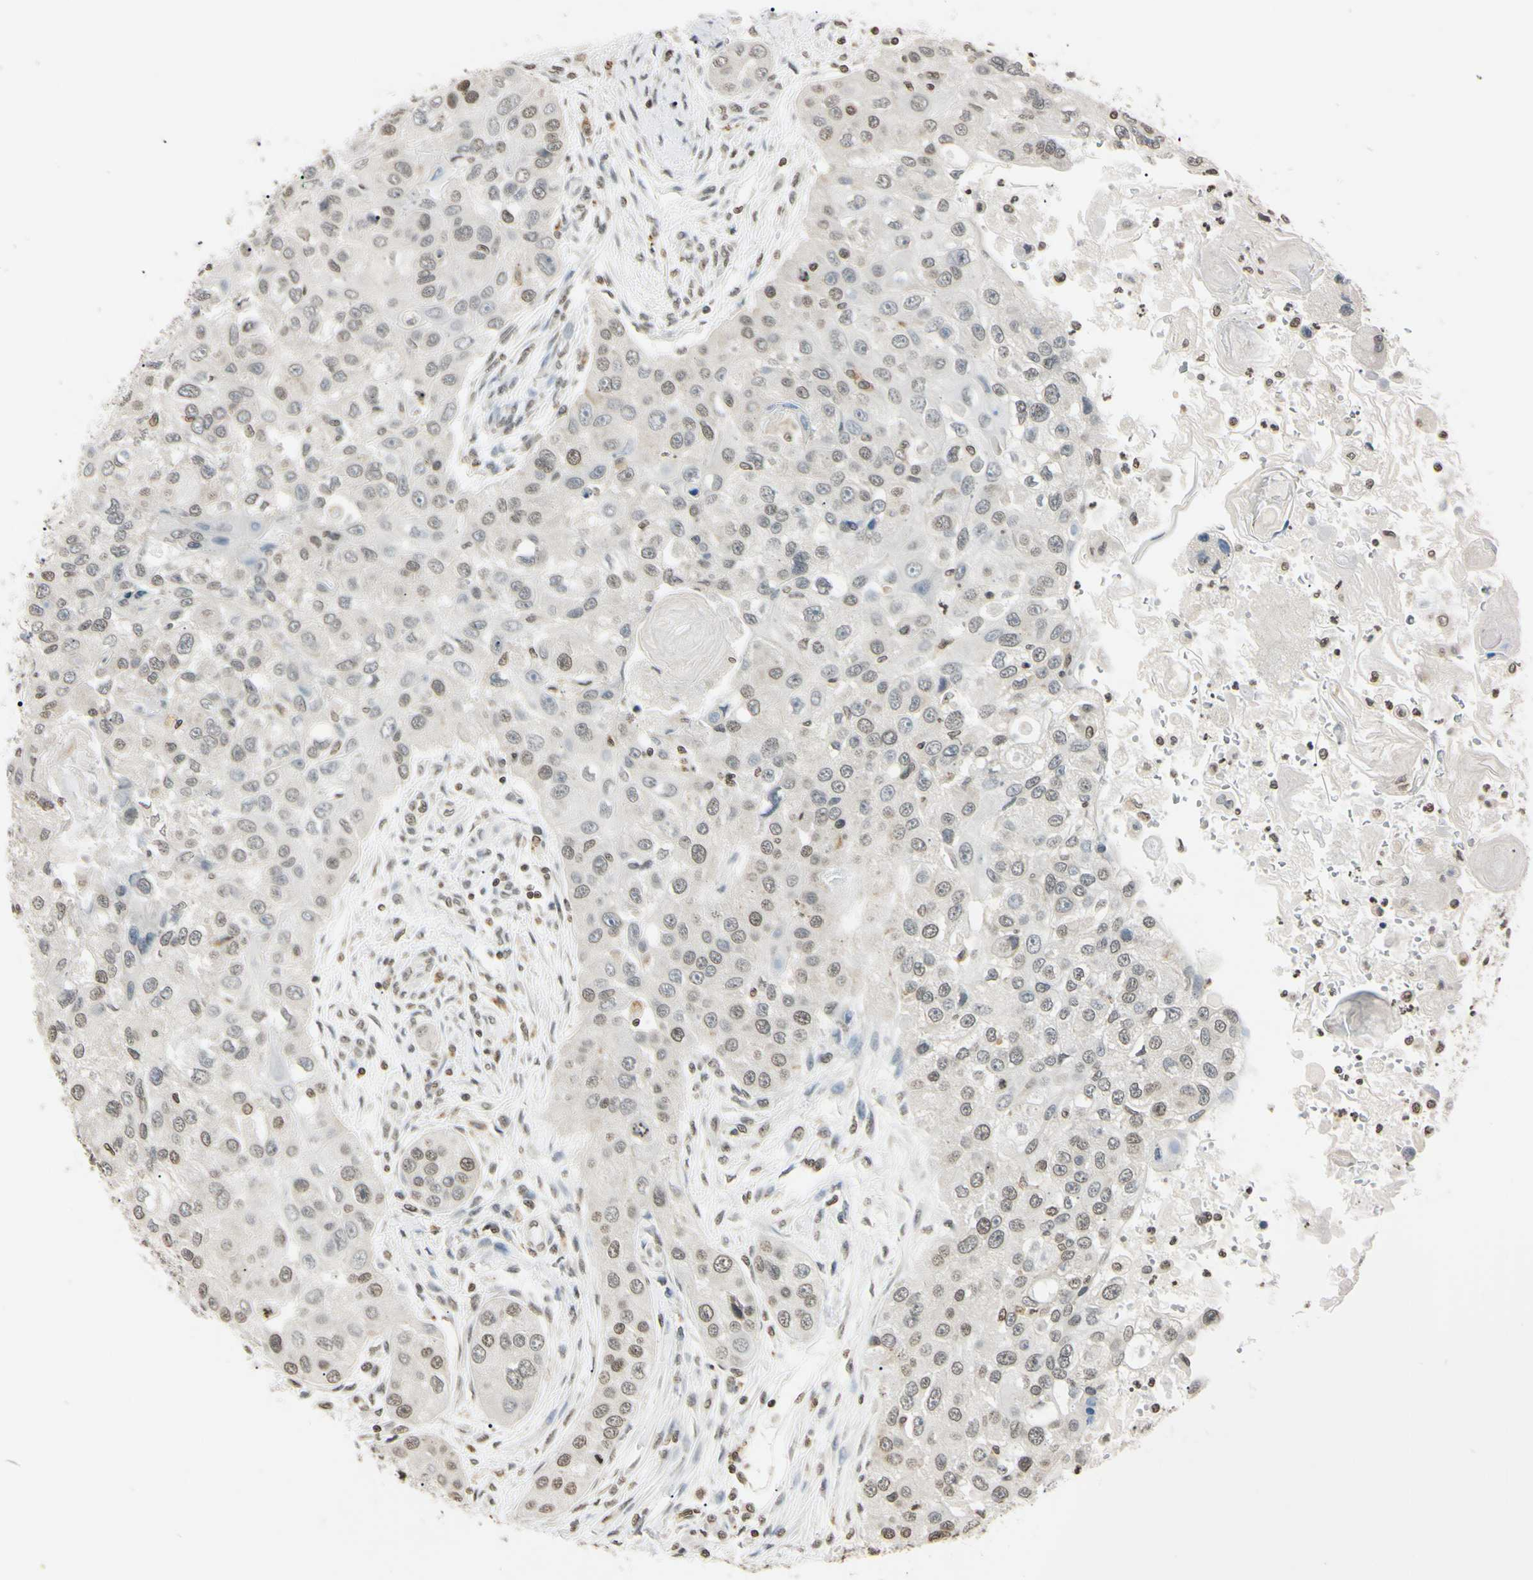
{"staining": {"intensity": "weak", "quantity": "25%-75%", "location": "nuclear"}, "tissue": "head and neck cancer", "cell_type": "Tumor cells", "image_type": "cancer", "snomed": [{"axis": "morphology", "description": "Normal tissue, NOS"}, {"axis": "morphology", "description": "Squamous cell carcinoma, NOS"}, {"axis": "topography", "description": "Skeletal muscle"}, {"axis": "topography", "description": "Head-Neck"}], "caption": "Immunohistochemistry (IHC) histopathology image of neoplastic tissue: human head and neck cancer (squamous cell carcinoma) stained using IHC demonstrates low levels of weak protein expression localized specifically in the nuclear of tumor cells, appearing as a nuclear brown color.", "gene": "CDC45", "patient": {"sex": "male", "age": 51}}